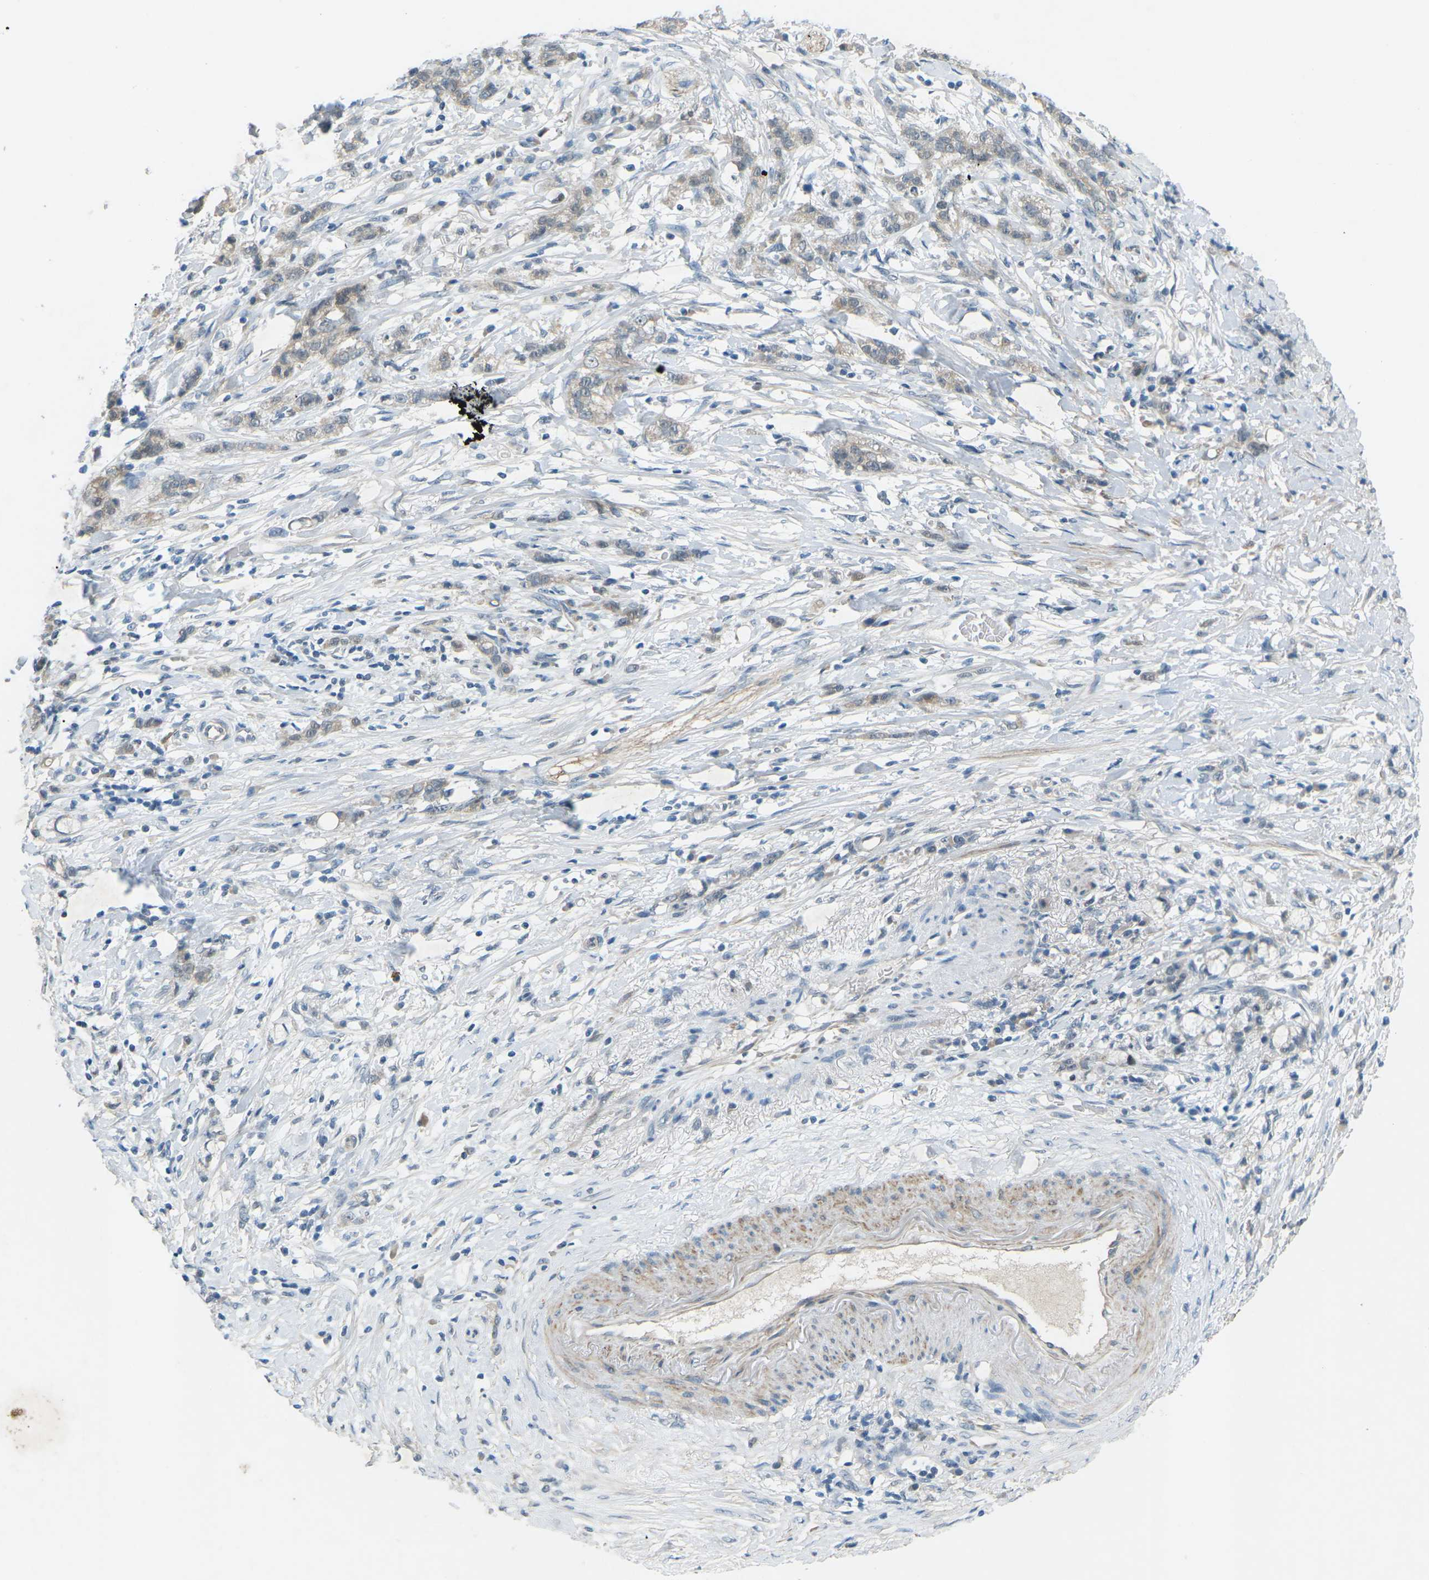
{"staining": {"intensity": "negative", "quantity": "none", "location": "none"}, "tissue": "stomach cancer", "cell_type": "Tumor cells", "image_type": "cancer", "snomed": [{"axis": "morphology", "description": "Adenocarcinoma, NOS"}, {"axis": "topography", "description": "Stomach, lower"}], "caption": "Immunohistochemistry (IHC) of stomach cancer shows no staining in tumor cells.", "gene": "RTN3", "patient": {"sex": "male", "age": 88}}